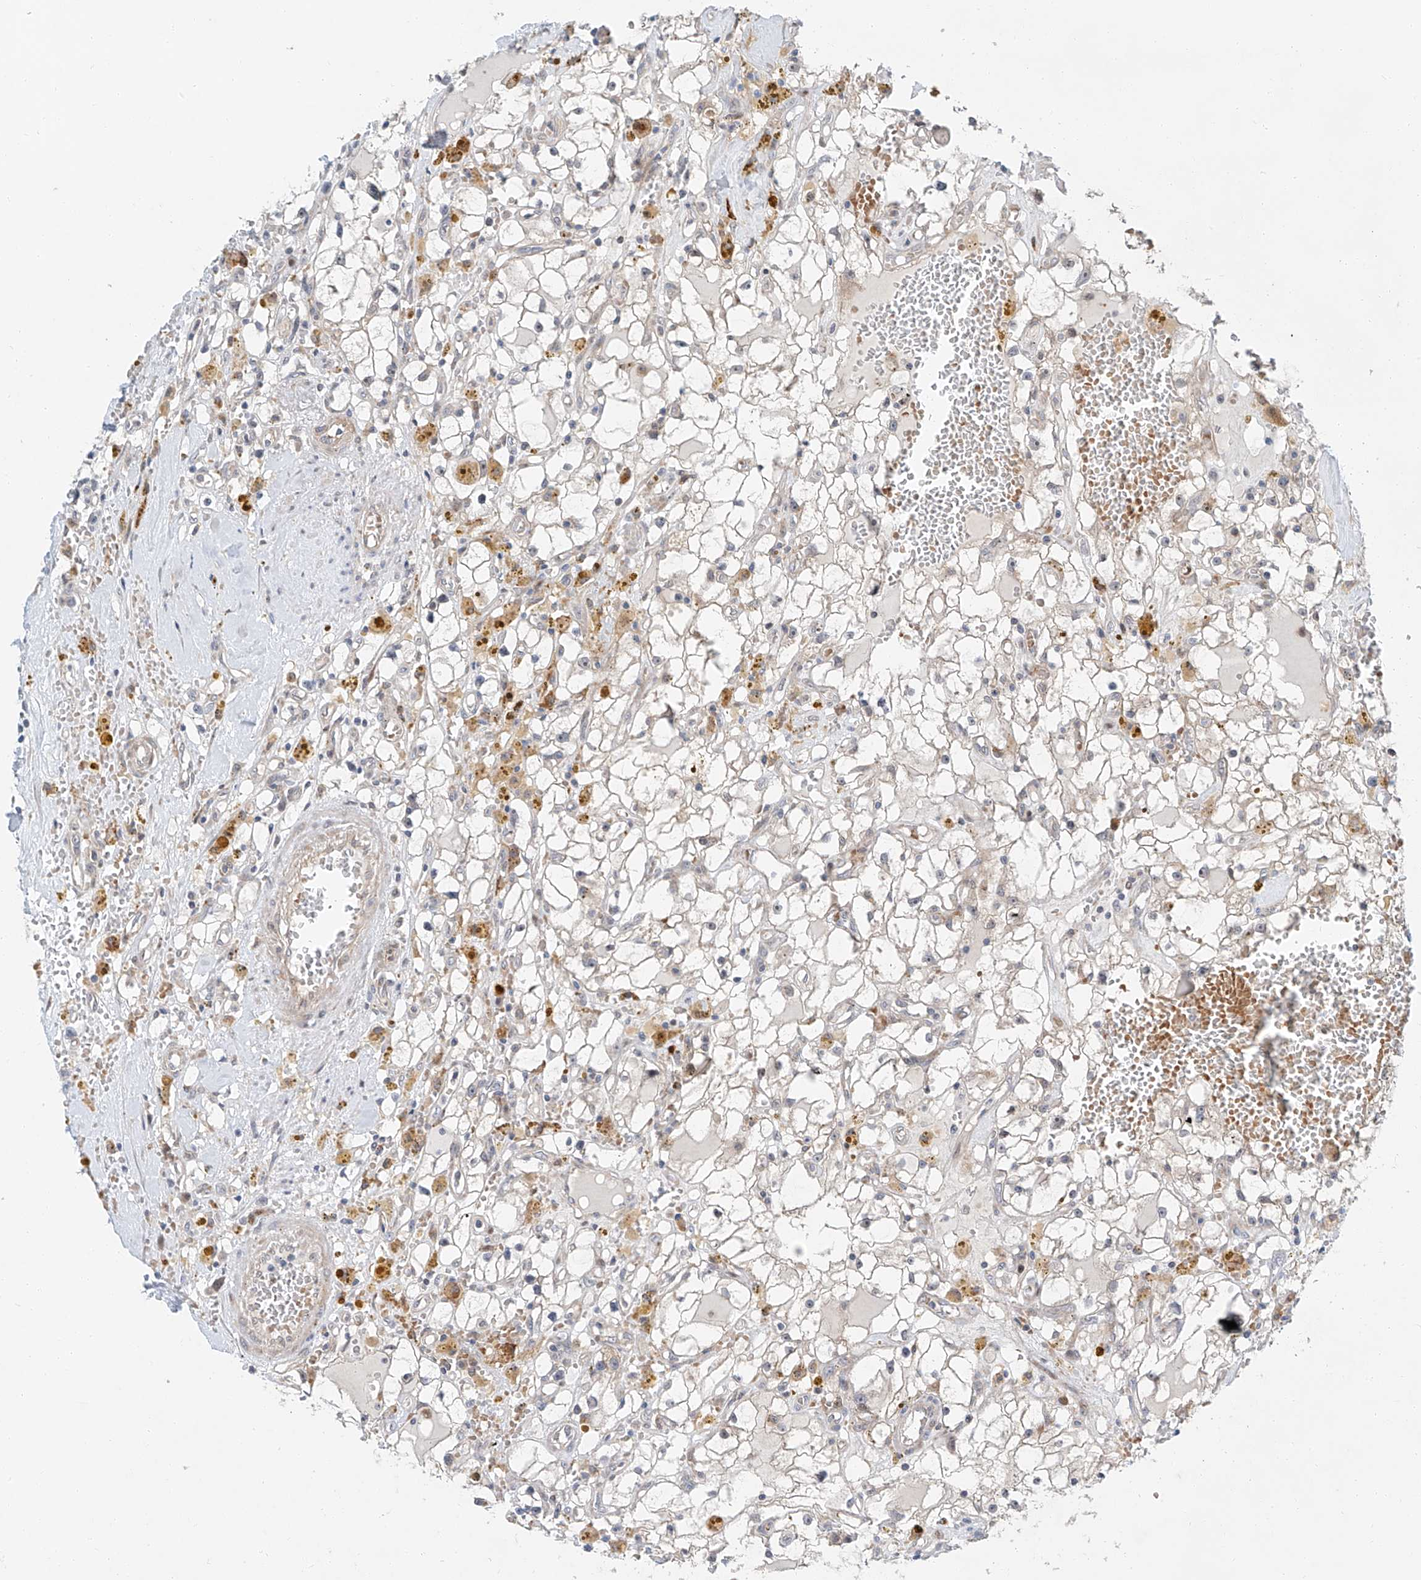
{"staining": {"intensity": "negative", "quantity": "none", "location": "none"}, "tissue": "renal cancer", "cell_type": "Tumor cells", "image_type": "cancer", "snomed": [{"axis": "morphology", "description": "Adenocarcinoma, NOS"}, {"axis": "topography", "description": "Kidney"}], "caption": "Tumor cells are negative for protein expression in human renal cancer.", "gene": "CLDND1", "patient": {"sex": "male", "age": 56}}